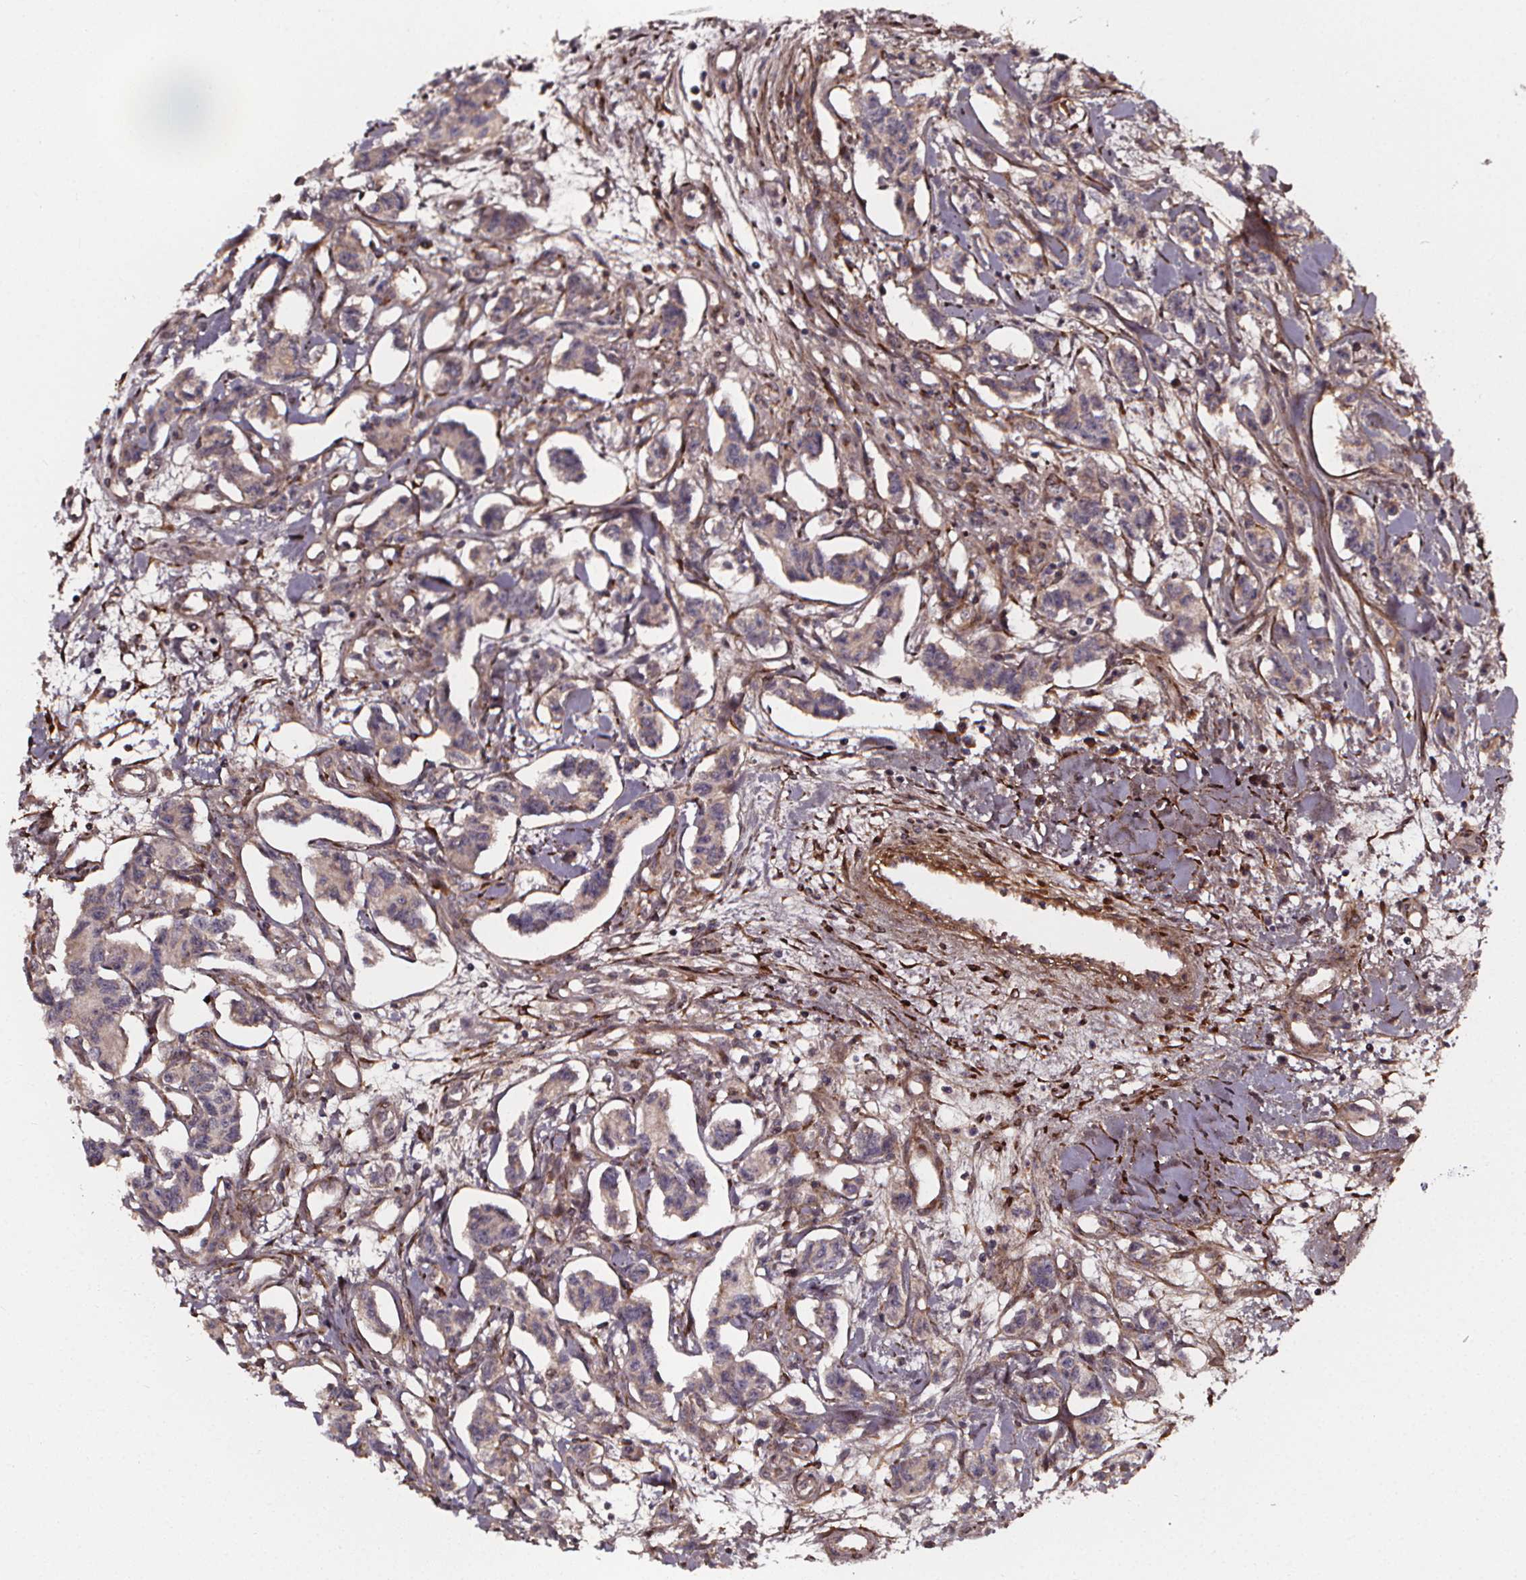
{"staining": {"intensity": "weak", "quantity": "<25%", "location": "cytoplasmic/membranous"}, "tissue": "carcinoid", "cell_type": "Tumor cells", "image_type": "cancer", "snomed": [{"axis": "morphology", "description": "Carcinoid, malignant, NOS"}, {"axis": "topography", "description": "Kidney"}], "caption": "There is no significant staining in tumor cells of carcinoid (malignant). (DAB IHC visualized using brightfield microscopy, high magnification).", "gene": "AEBP1", "patient": {"sex": "female", "age": 41}}